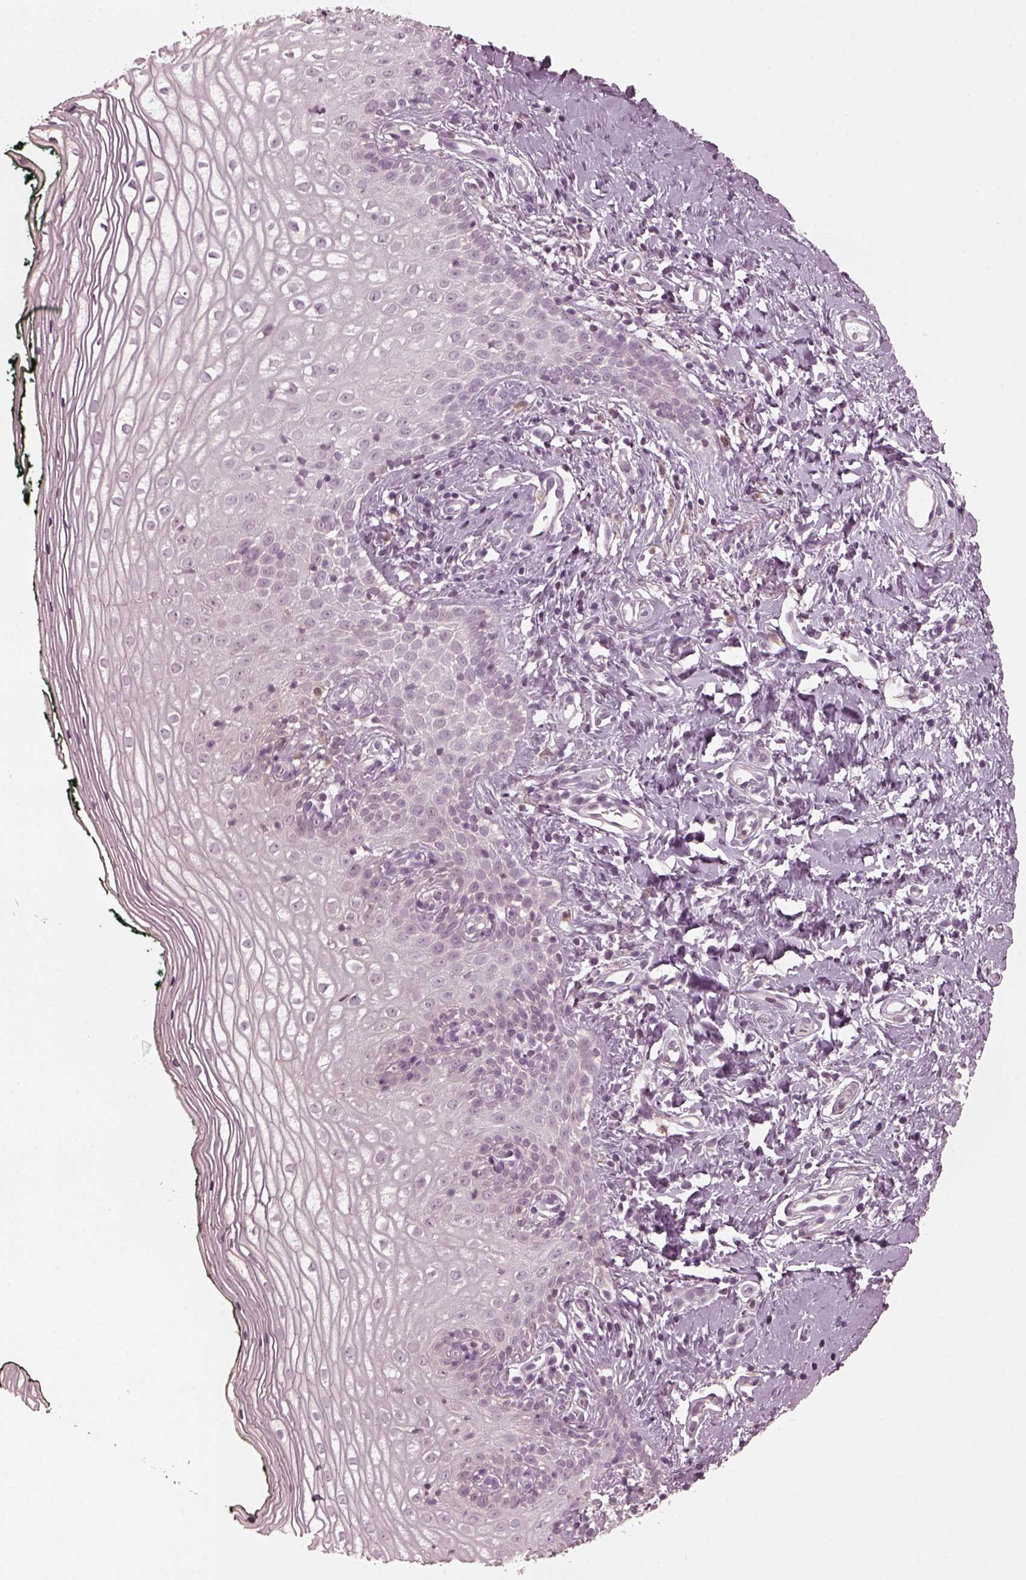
{"staining": {"intensity": "negative", "quantity": "none", "location": "none"}, "tissue": "vagina", "cell_type": "Squamous epithelial cells", "image_type": "normal", "snomed": [{"axis": "morphology", "description": "Normal tissue, NOS"}, {"axis": "topography", "description": "Vagina"}], "caption": "DAB immunohistochemical staining of benign human vagina displays no significant positivity in squamous epithelial cells. (Brightfield microscopy of DAB (3,3'-diaminobenzidine) IHC at high magnification).", "gene": "PSTPIP2", "patient": {"sex": "female", "age": 47}}